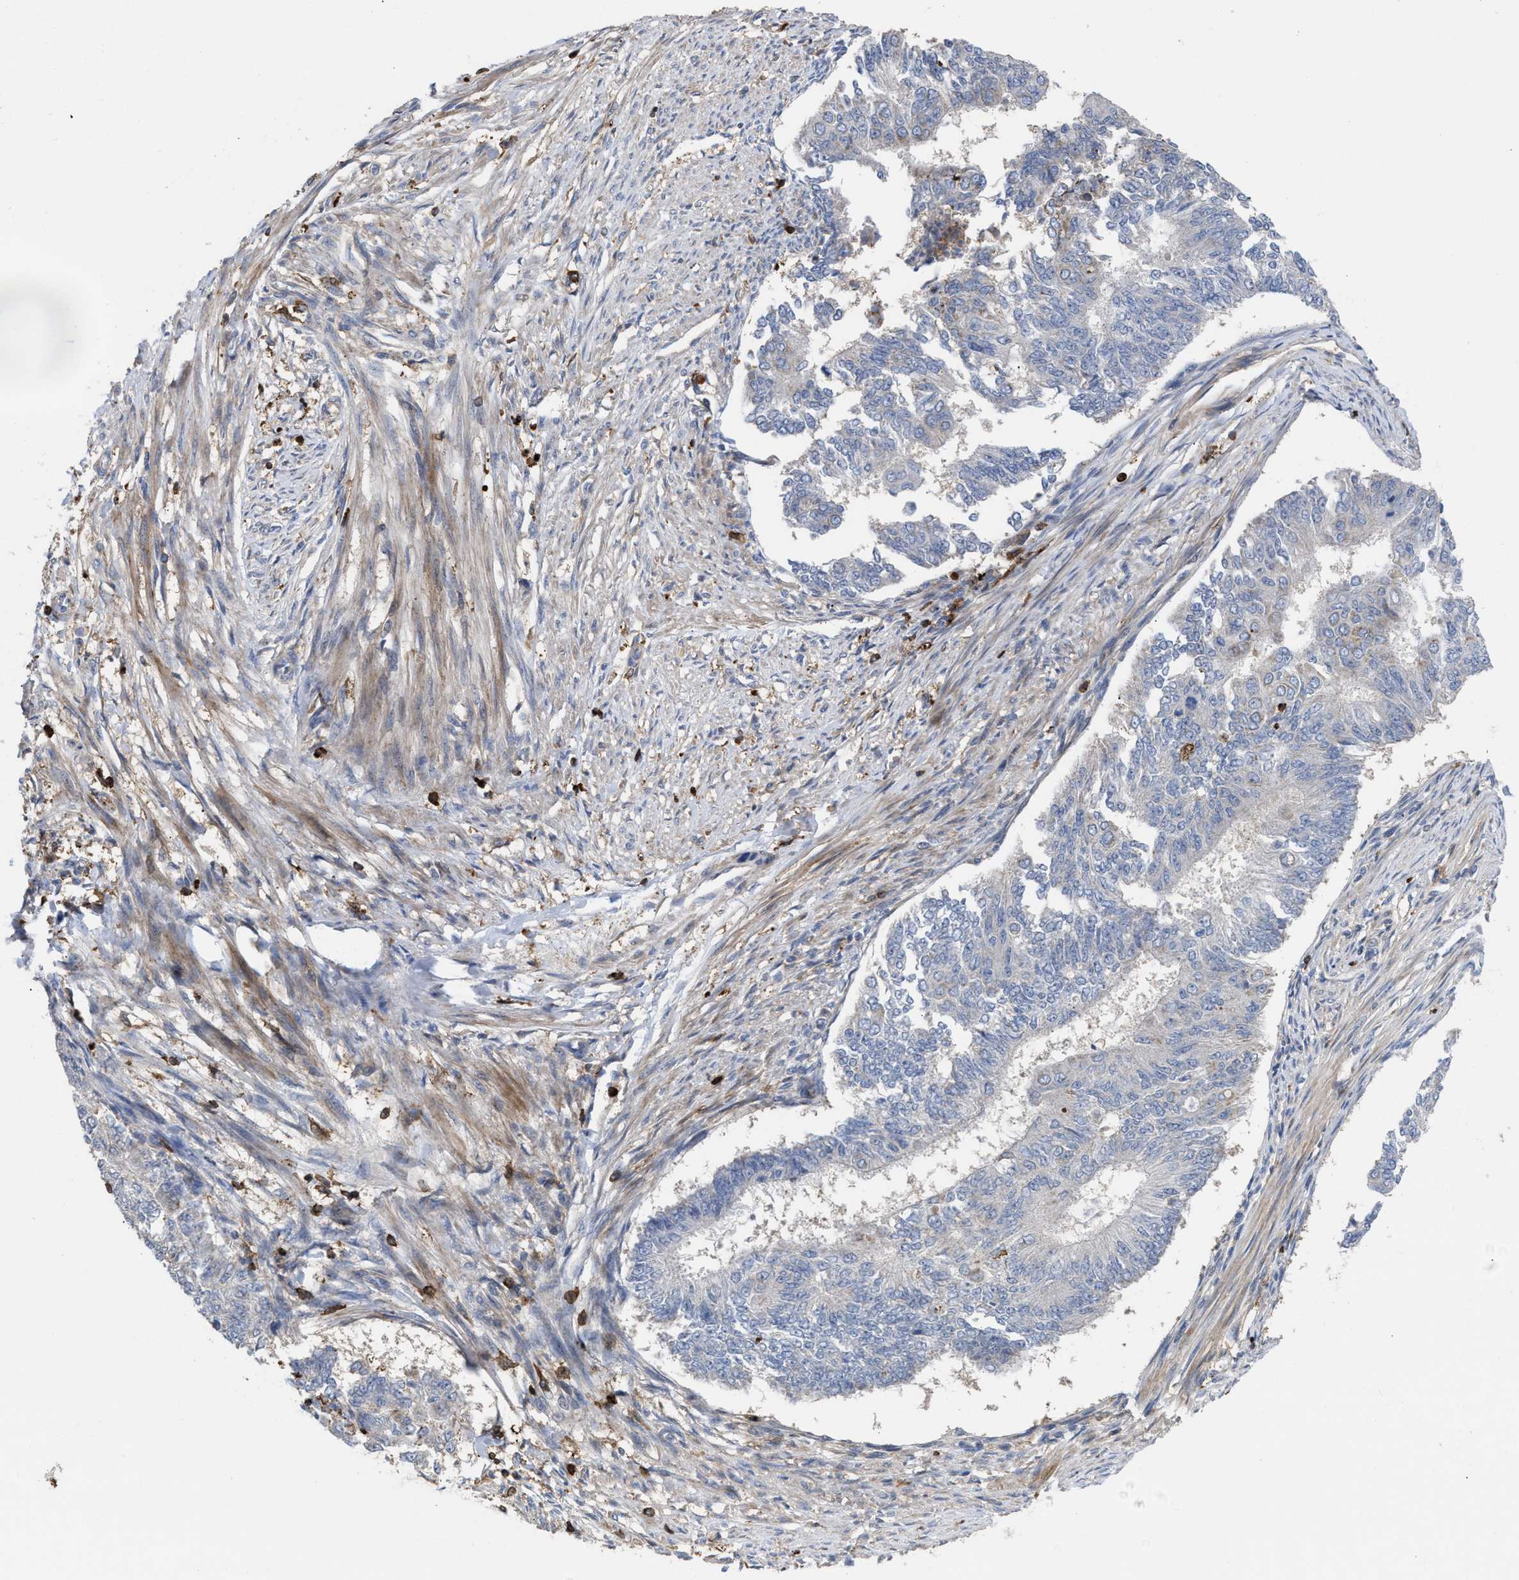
{"staining": {"intensity": "negative", "quantity": "none", "location": "none"}, "tissue": "endometrial cancer", "cell_type": "Tumor cells", "image_type": "cancer", "snomed": [{"axis": "morphology", "description": "Adenocarcinoma, NOS"}, {"axis": "topography", "description": "Endometrium"}], "caption": "This is an IHC histopathology image of endometrial cancer (adenocarcinoma). There is no staining in tumor cells.", "gene": "PTPRE", "patient": {"sex": "female", "age": 32}}